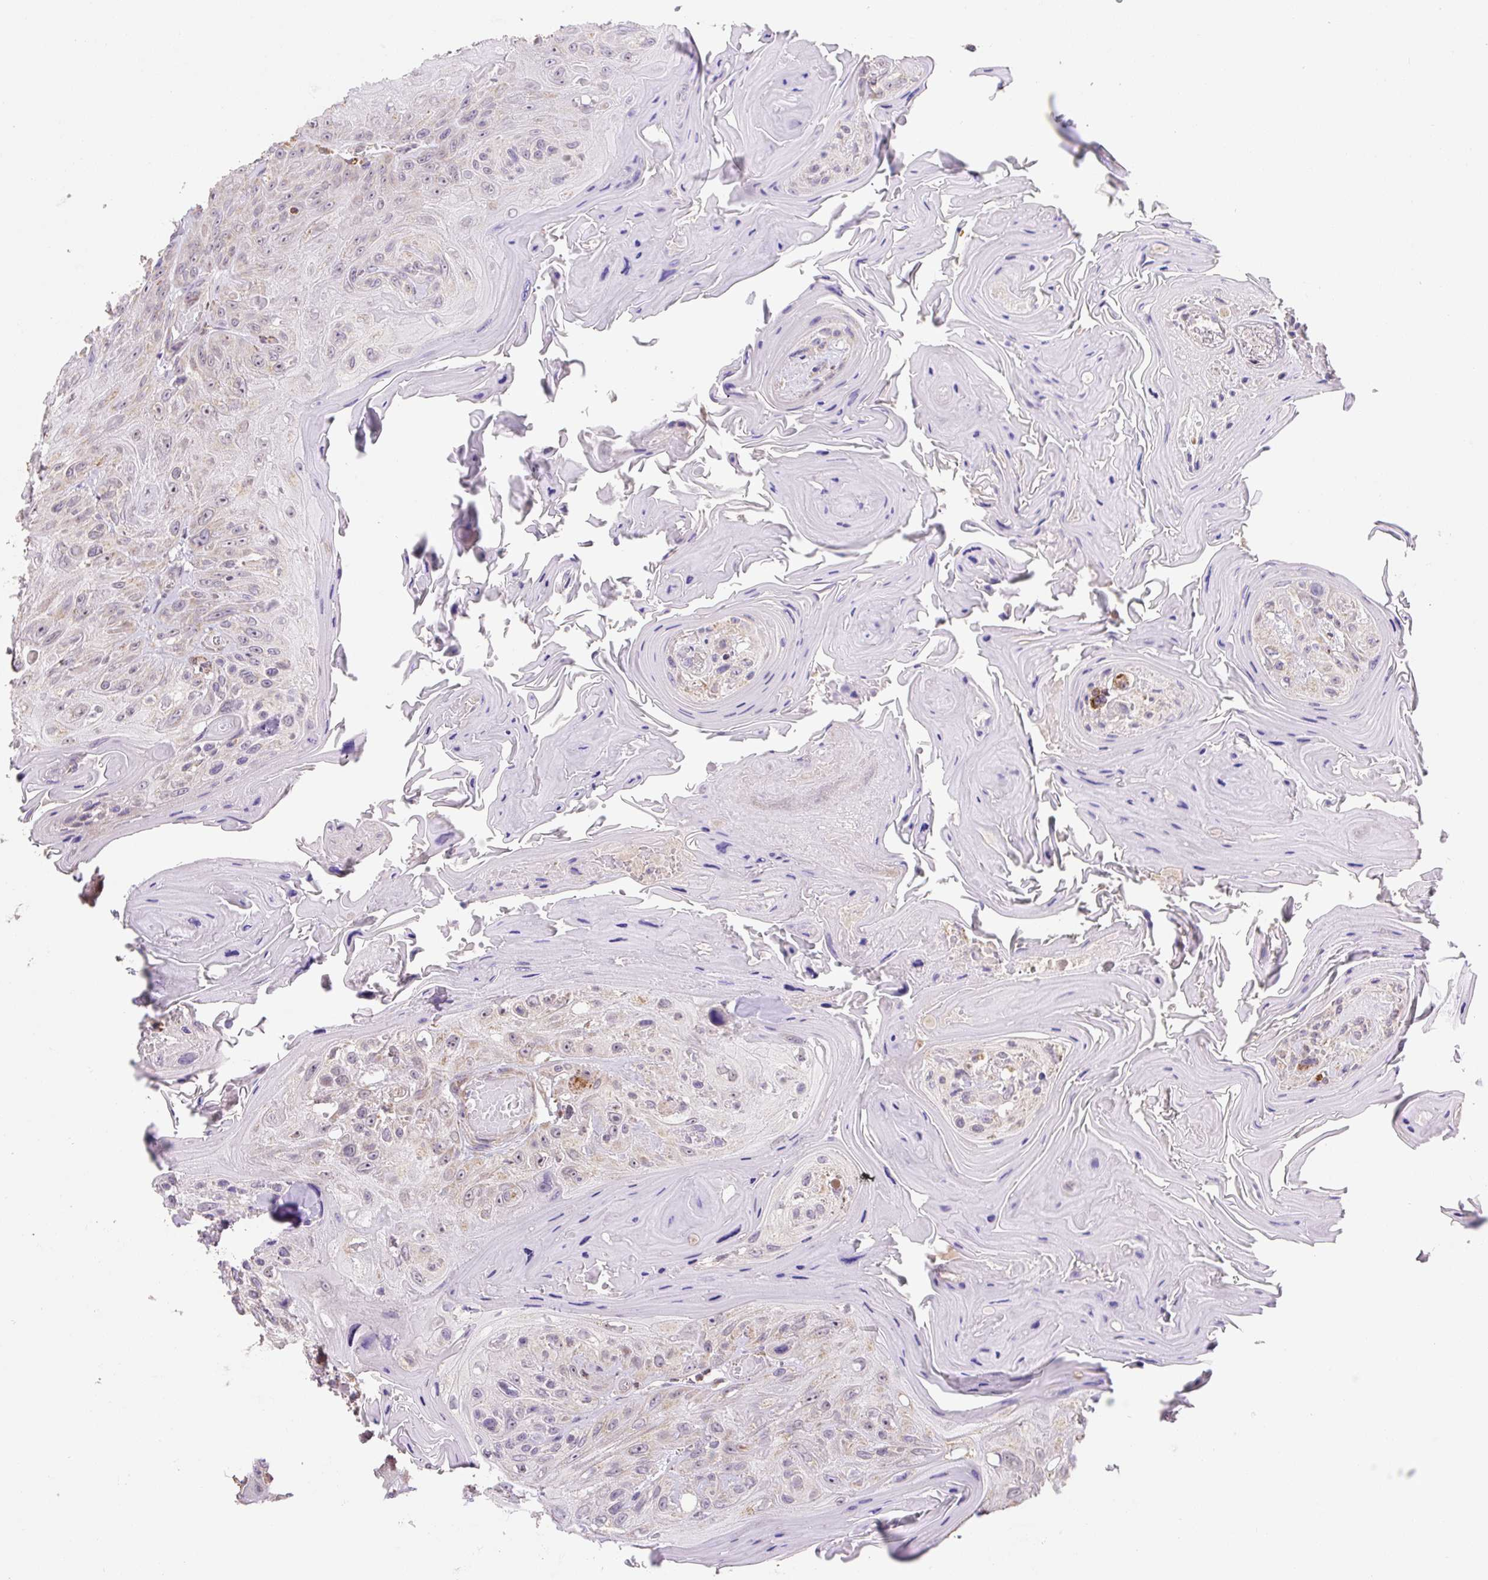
{"staining": {"intensity": "weak", "quantity": "<25%", "location": "cytoplasmic/membranous"}, "tissue": "head and neck cancer", "cell_type": "Tumor cells", "image_type": "cancer", "snomed": [{"axis": "morphology", "description": "Squamous cell carcinoma, NOS"}, {"axis": "topography", "description": "Head-Neck"}], "caption": "Squamous cell carcinoma (head and neck) was stained to show a protein in brown. There is no significant positivity in tumor cells.", "gene": "MFSD9", "patient": {"sex": "female", "age": 59}}